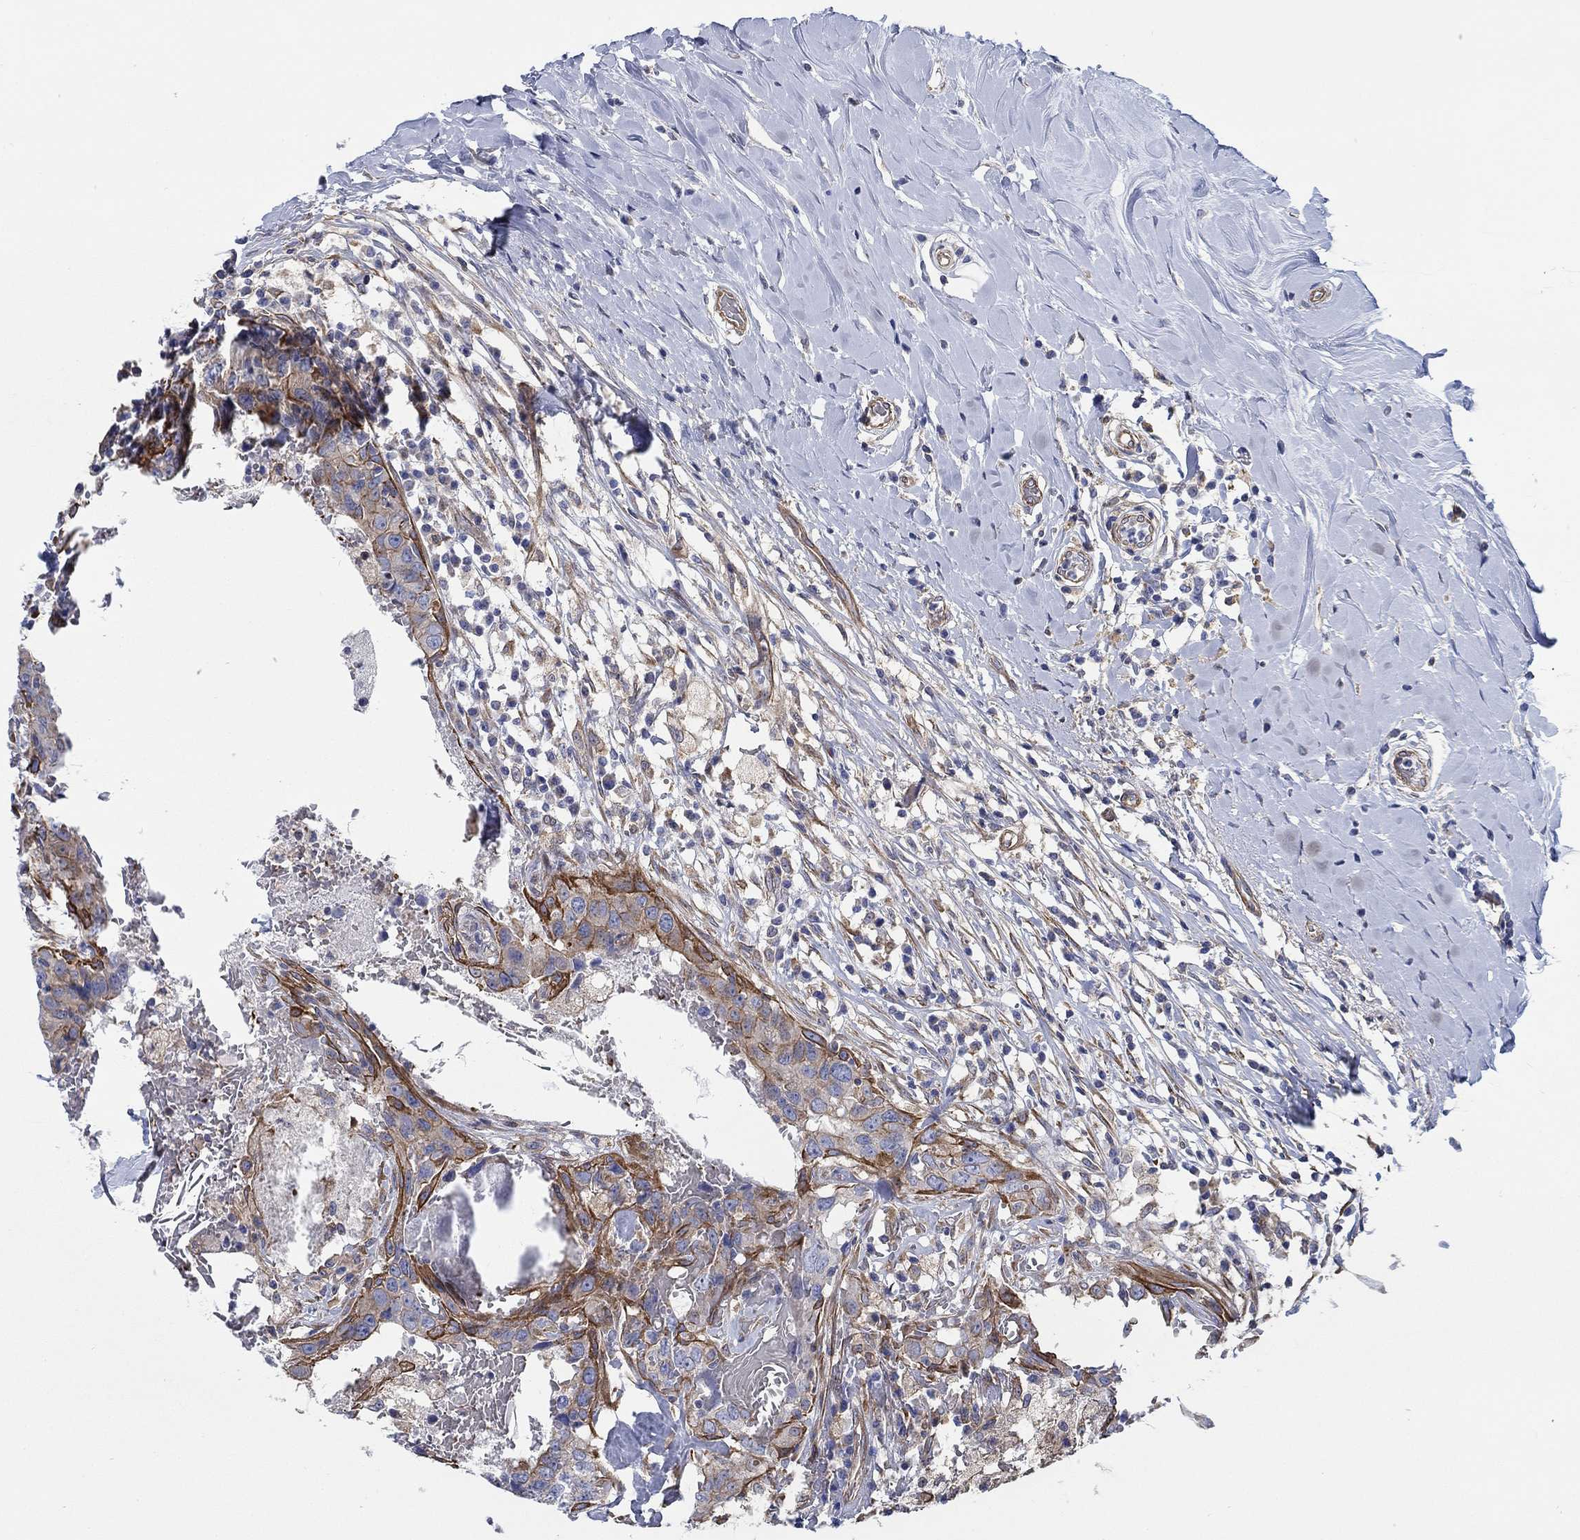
{"staining": {"intensity": "strong", "quantity": "<25%", "location": "cytoplasmic/membranous"}, "tissue": "breast cancer", "cell_type": "Tumor cells", "image_type": "cancer", "snomed": [{"axis": "morphology", "description": "Duct carcinoma"}, {"axis": "topography", "description": "Breast"}], "caption": "Immunohistochemical staining of breast cancer exhibits strong cytoplasmic/membranous protein positivity in about <25% of tumor cells.", "gene": "FMN1", "patient": {"sex": "female", "age": 27}}